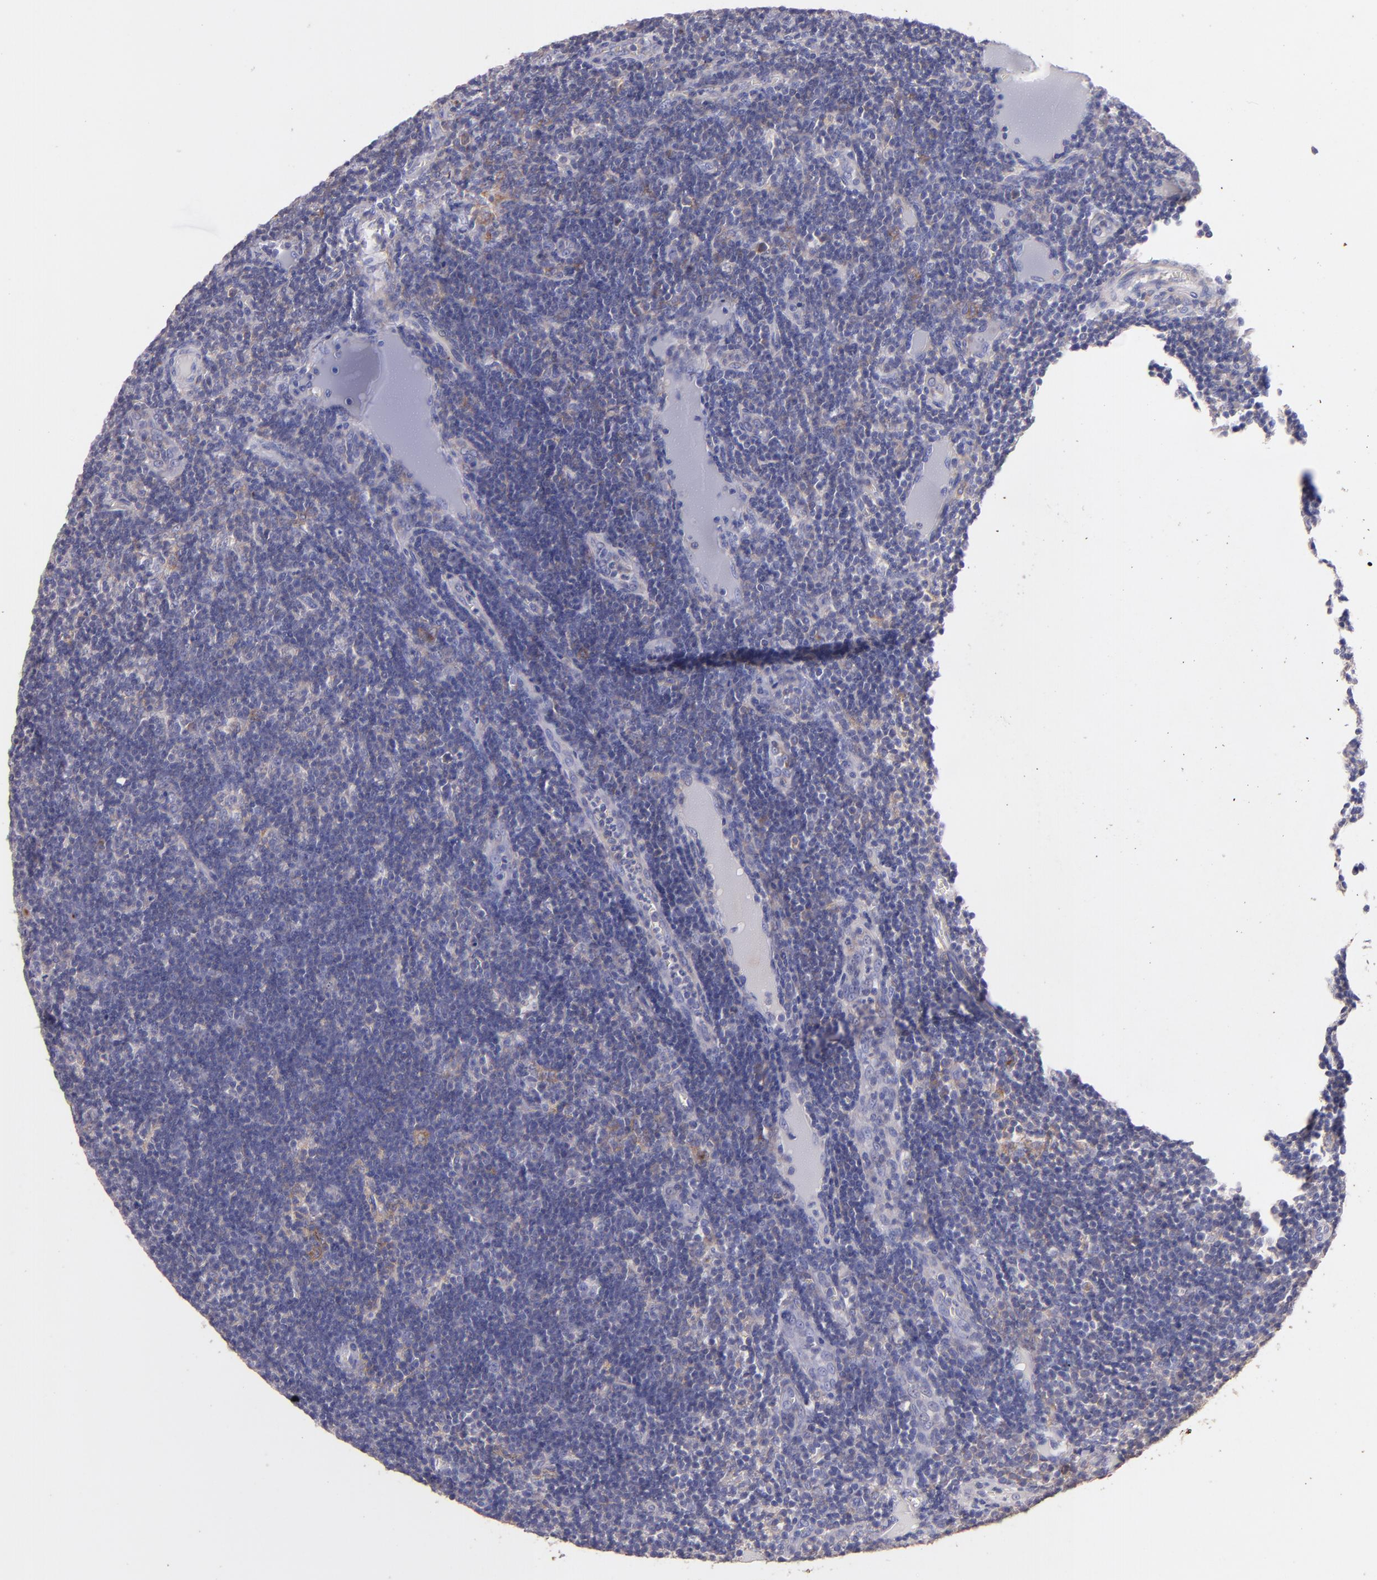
{"staining": {"intensity": "weak", "quantity": "<25%", "location": "cytoplasmic/membranous"}, "tissue": "lymph node", "cell_type": "Germinal center cells", "image_type": "normal", "snomed": [{"axis": "morphology", "description": "Normal tissue, NOS"}, {"axis": "morphology", "description": "Inflammation, NOS"}, {"axis": "topography", "description": "Lymph node"}, {"axis": "topography", "description": "Salivary gland"}], "caption": "This is an IHC micrograph of unremarkable human lymph node. There is no positivity in germinal center cells.", "gene": "RET", "patient": {"sex": "male", "age": 3}}